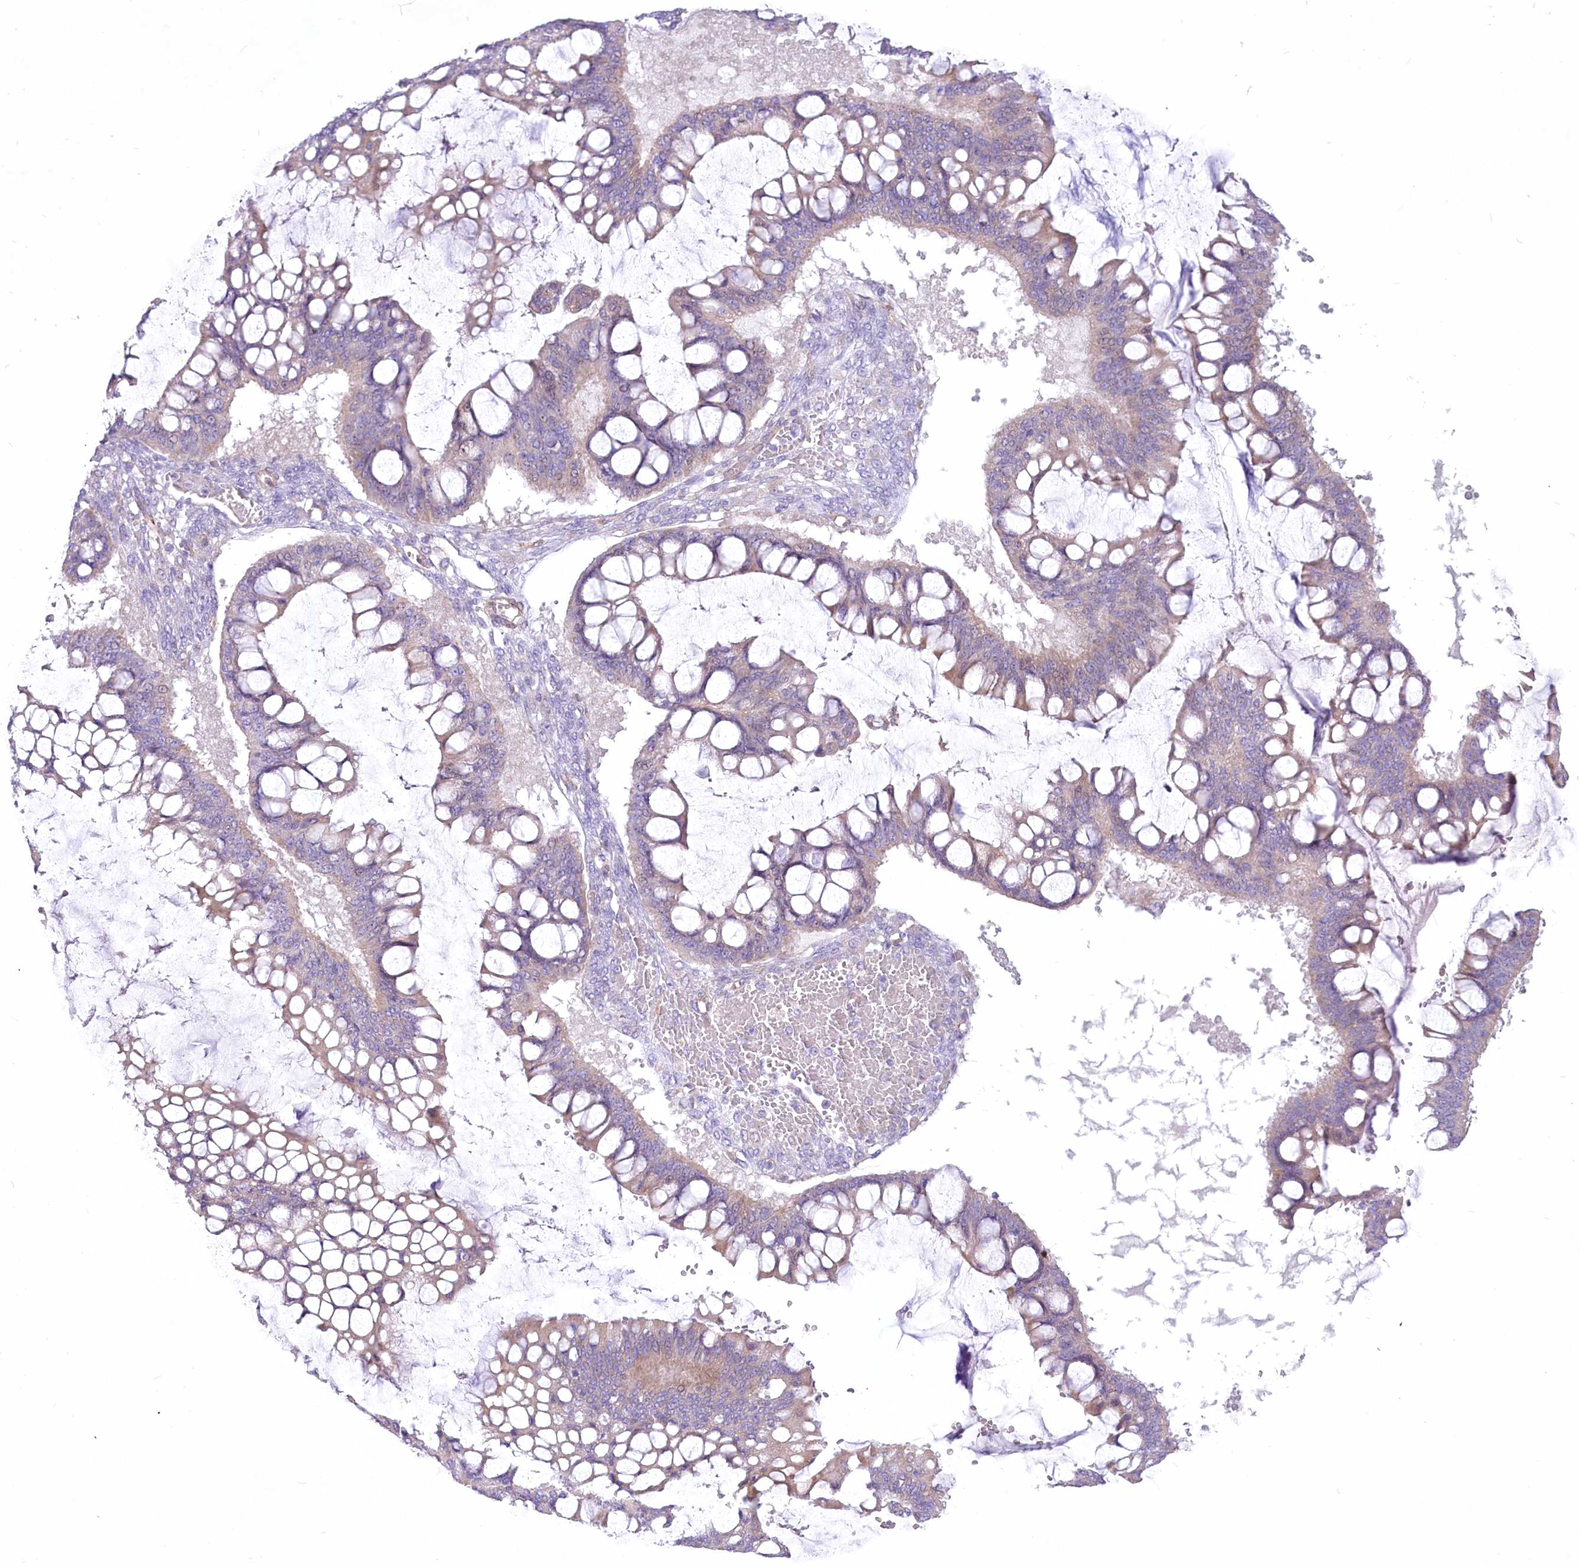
{"staining": {"intensity": "weak", "quantity": "<25%", "location": "cytoplasmic/membranous"}, "tissue": "ovarian cancer", "cell_type": "Tumor cells", "image_type": "cancer", "snomed": [{"axis": "morphology", "description": "Cystadenocarcinoma, mucinous, NOS"}, {"axis": "topography", "description": "Ovary"}], "caption": "Image shows no protein positivity in tumor cells of ovarian cancer (mucinous cystadenocarcinoma) tissue.", "gene": "ANGPTL3", "patient": {"sex": "female", "age": 73}}